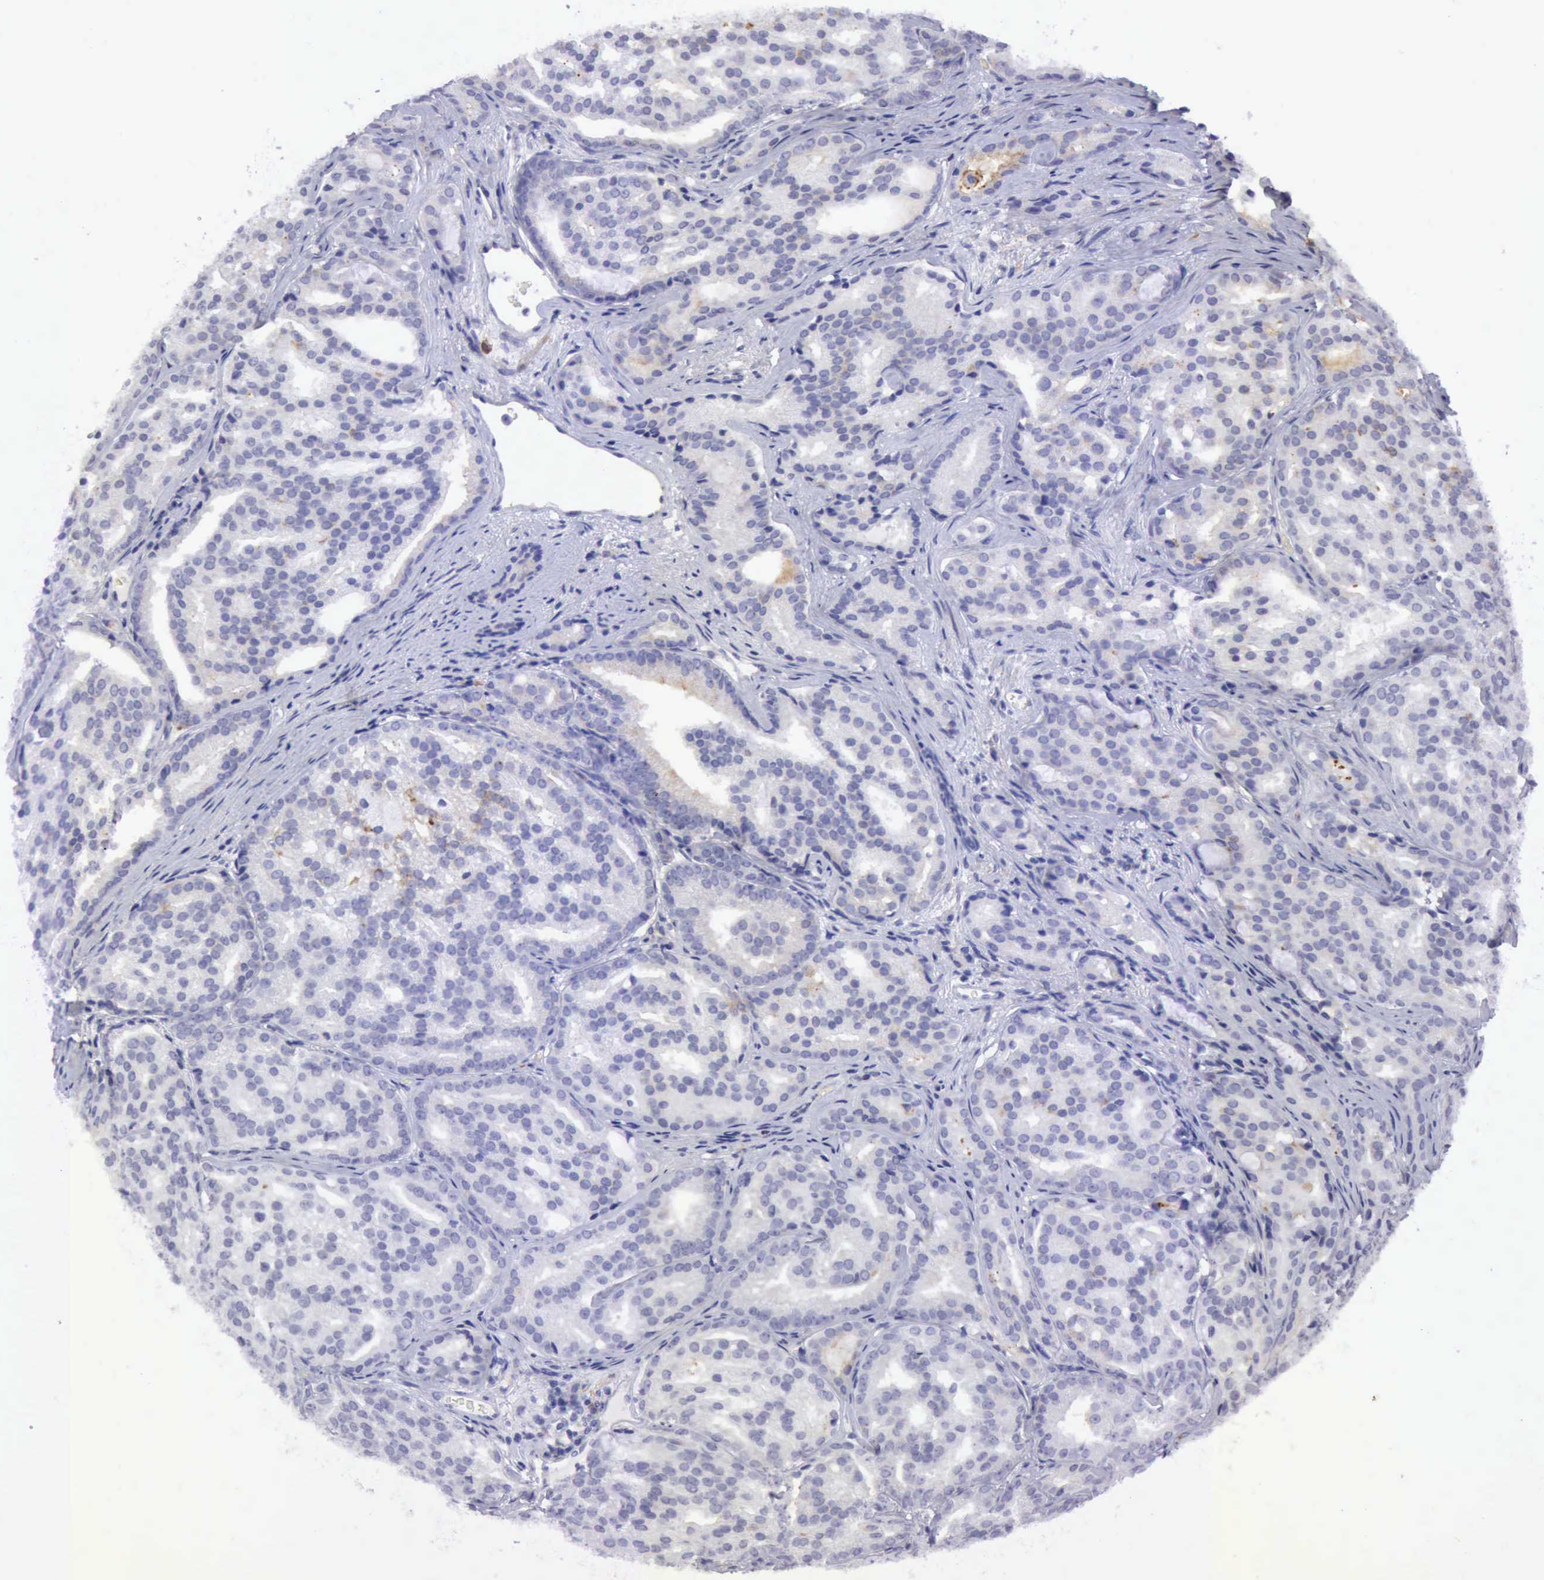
{"staining": {"intensity": "negative", "quantity": "none", "location": "none"}, "tissue": "prostate cancer", "cell_type": "Tumor cells", "image_type": "cancer", "snomed": [{"axis": "morphology", "description": "Adenocarcinoma, High grade"}, {"axis": "topography", "description": "Prostate"}], "caption": "An image of human high-grade adenocarcinoma (prostate) is negative for staining in tumor cells. (Immunohistochemistry (ihc), brightfield microscopy, high magnification).", "gene": "TFRC", "patient": {"sex": "male", "age": 64}}